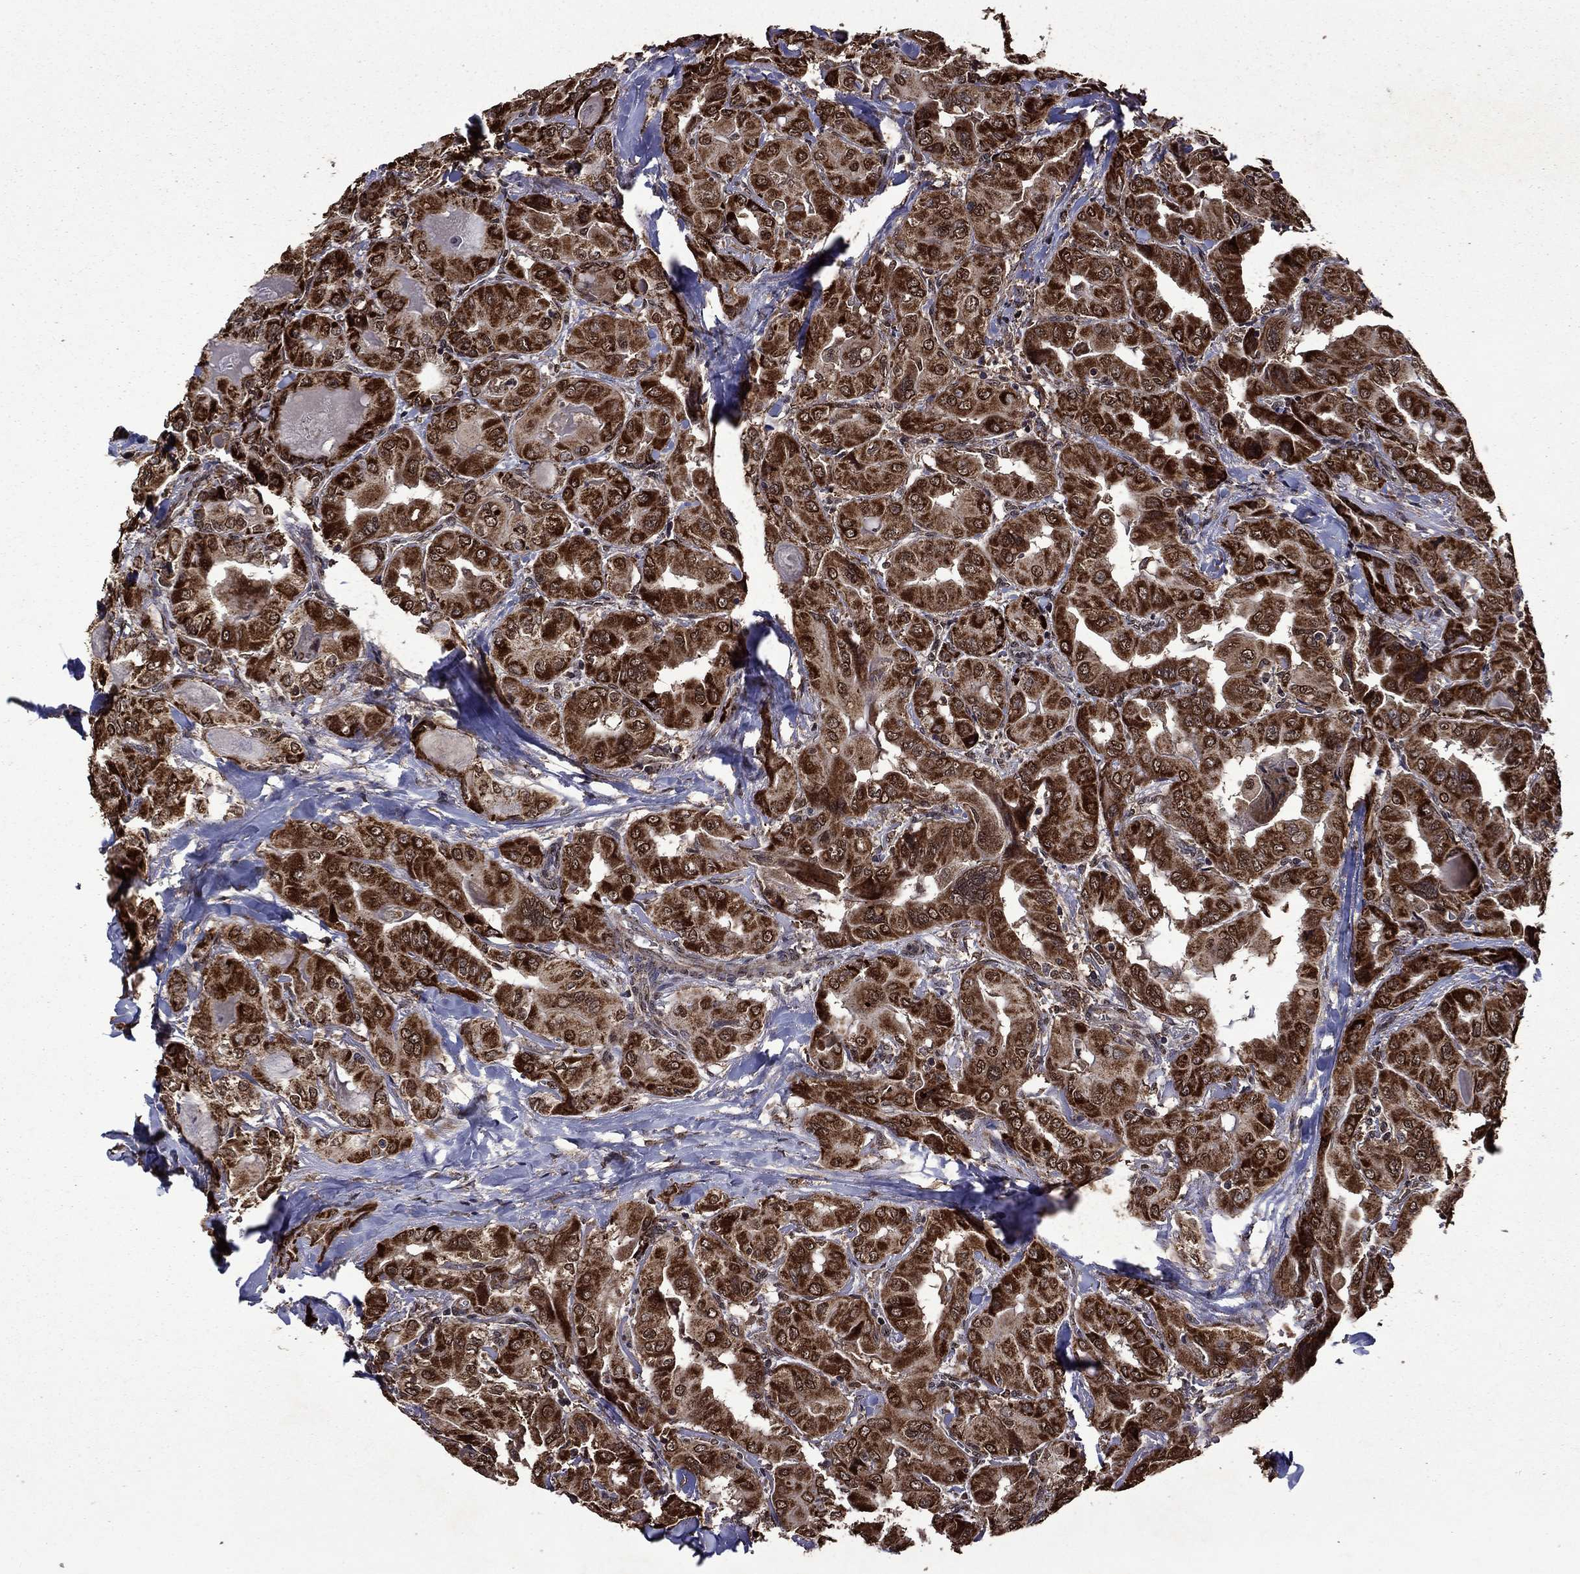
{"staining": {"intensity": "strong", "quantity": ">75%", "location": "cytoplasmic/membranous"}, "tissue": "thyroid cancer", "cell_type": "Tumor cells", "image_type": "cancer", "snomed": [{"axis": "morphology", "description": "Normal tissue, NOS"}, {"axis": "morphology", "description": "Papillary adenocarcinoma, NOS"}, {"axis": "topography", "description": "Thyroid gland"}], "caption": "Immunohistochemistry (IHC) image of neoplastic tissue: human thyroid papillary adenocarcinoma stained using immunohistochemistry (IHC) displays high levels of strong protein expression localized specifically in the cytoplasmic/membranous of tumor cells, appearing as a cytoplasmic/membranous brown color.", "gene": "ITM2B", "patient": {"sex": "female", "age": 66}}